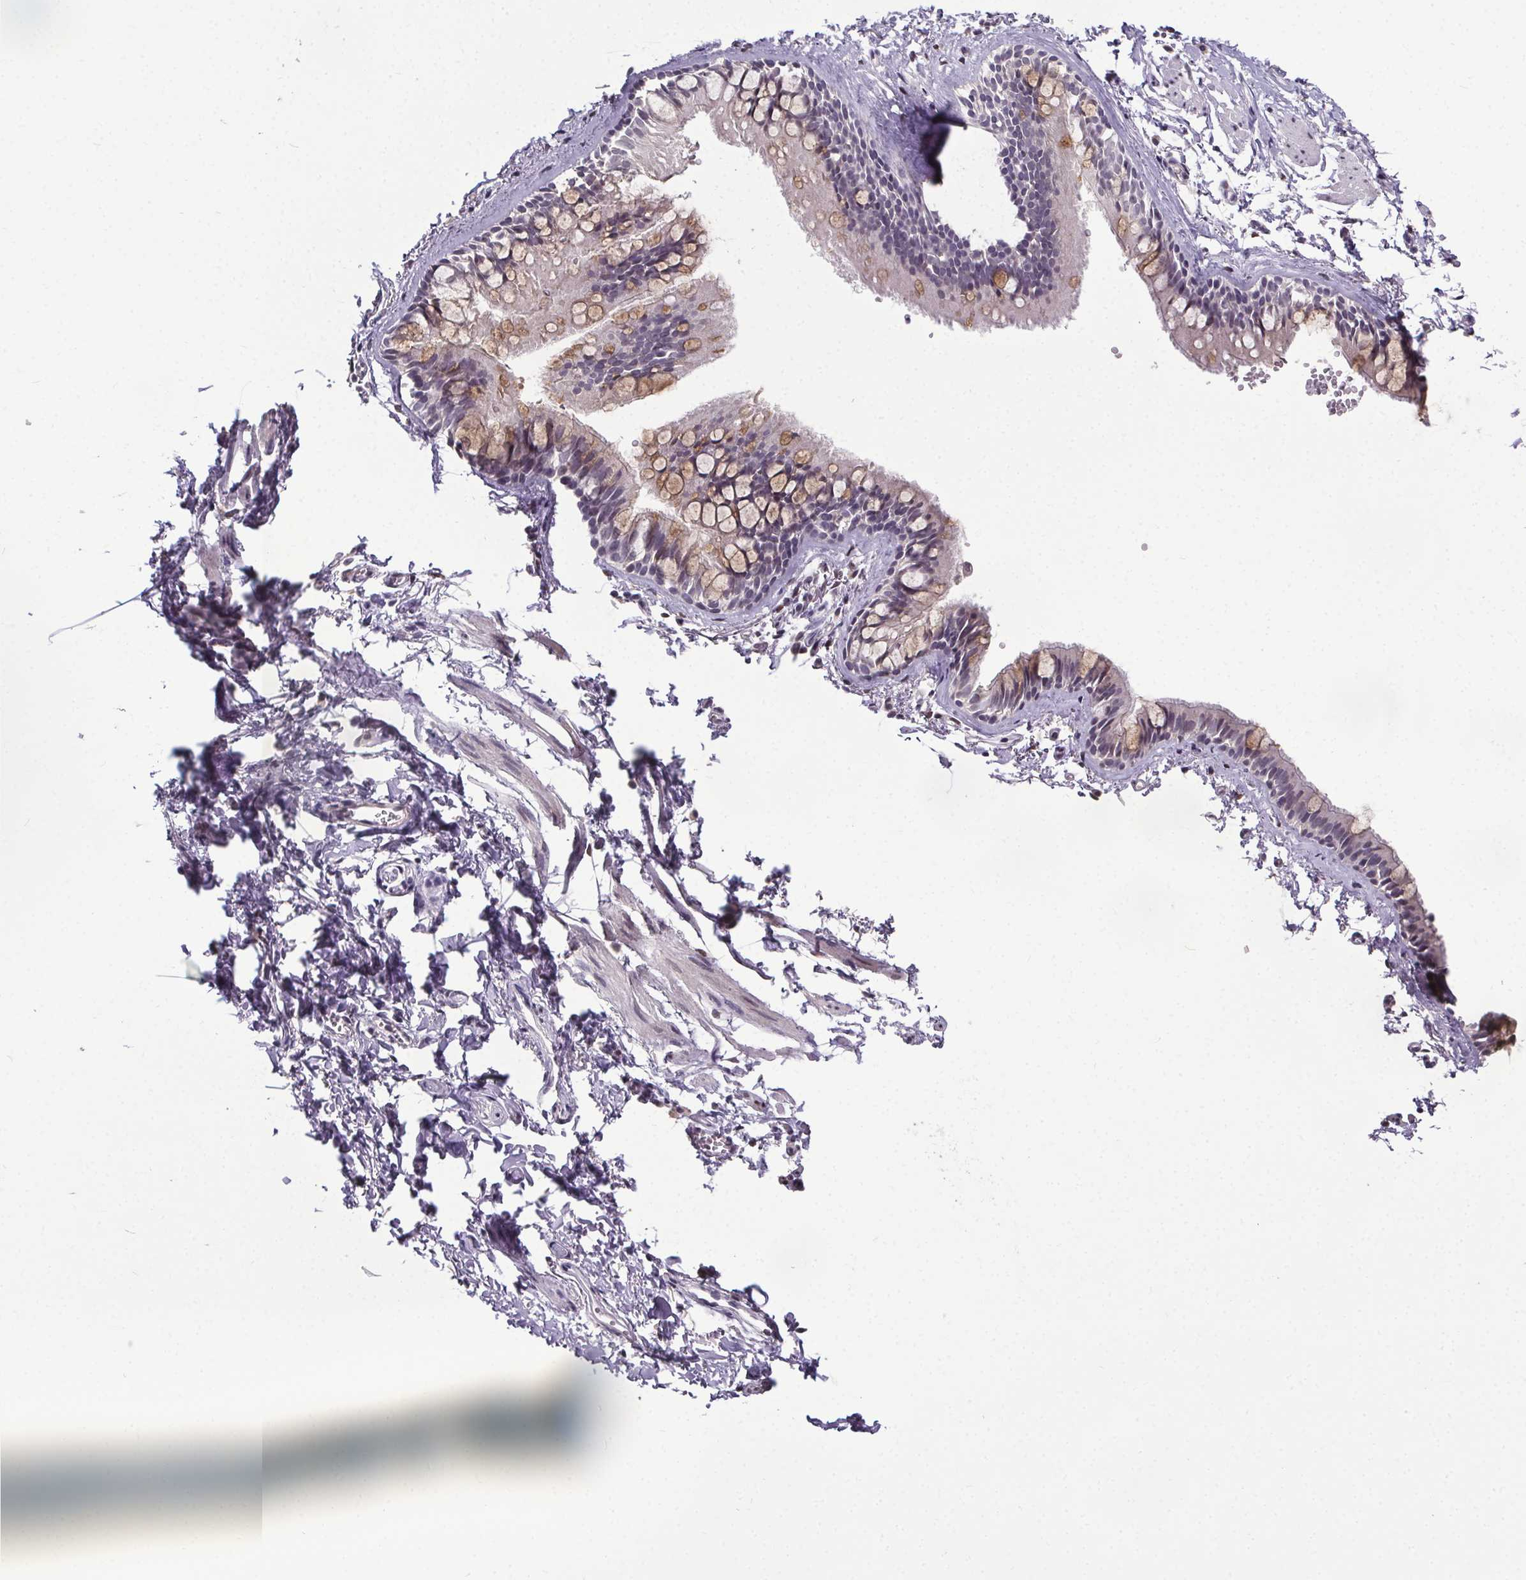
{"staining": {"intensity": "weak", "quantity": "<25%", "location": "cytoplasmic/membranous"}, "tissue": "bronchus", "cell_type": "Respiratory epithelial cells", "image_type": "normal", "snomed": [{"axis": "morphology", "description": "Normal tissue, NOS"}, {"axis": "topography", "description": "Cartilage tissue"}, {"axis": "topography", "description": "Bronchus"}], "caption": "An image of bronchus stained for a protein demonstrates no brown staining in respiratory epithelial cells. The staining is performed using DAB brown chromogen with nuclei counter-stained in using hematoxylin.", "gene": "NKX6", "patient": {"sex": "female", "age": 59}}